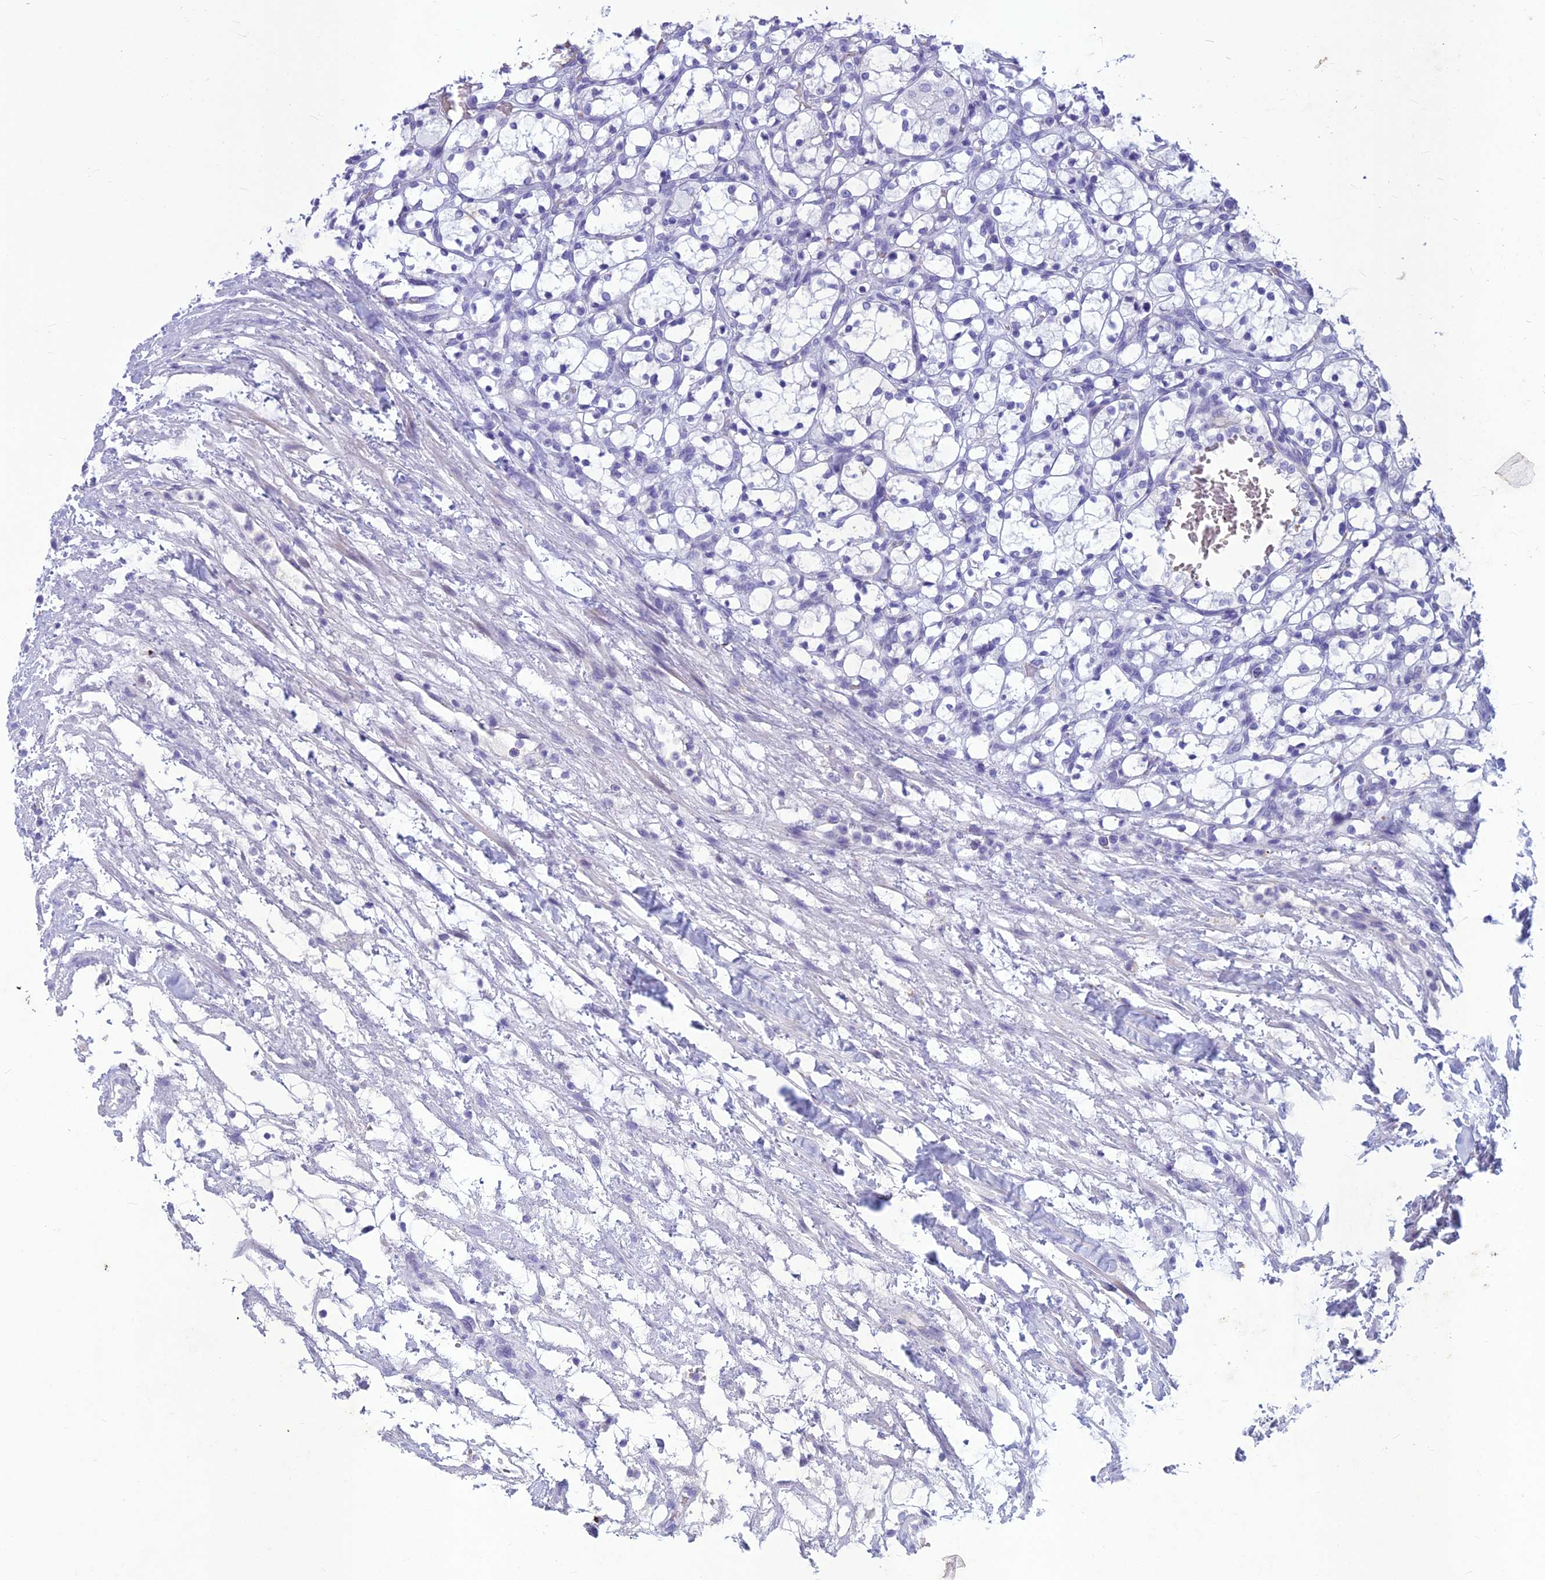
{"staining": {"intensity": "negative", "quantity": "none", "location": "none"}, "tissue": "renal cancer", "cell_type": "Tumor cells", "image_type": "cancer", "snomed": [{"axis": "morphology", "description": "Adenocarcinoma, NOS"}, {"axis": "topography", "description": "Kidney"}], "caption": "This is an immunohistochemistry micrograph of human renal cancer. There is no positivity in tumor cells.", "gene": "IFT172", "patient": {"sex": "female", "age": 69}}